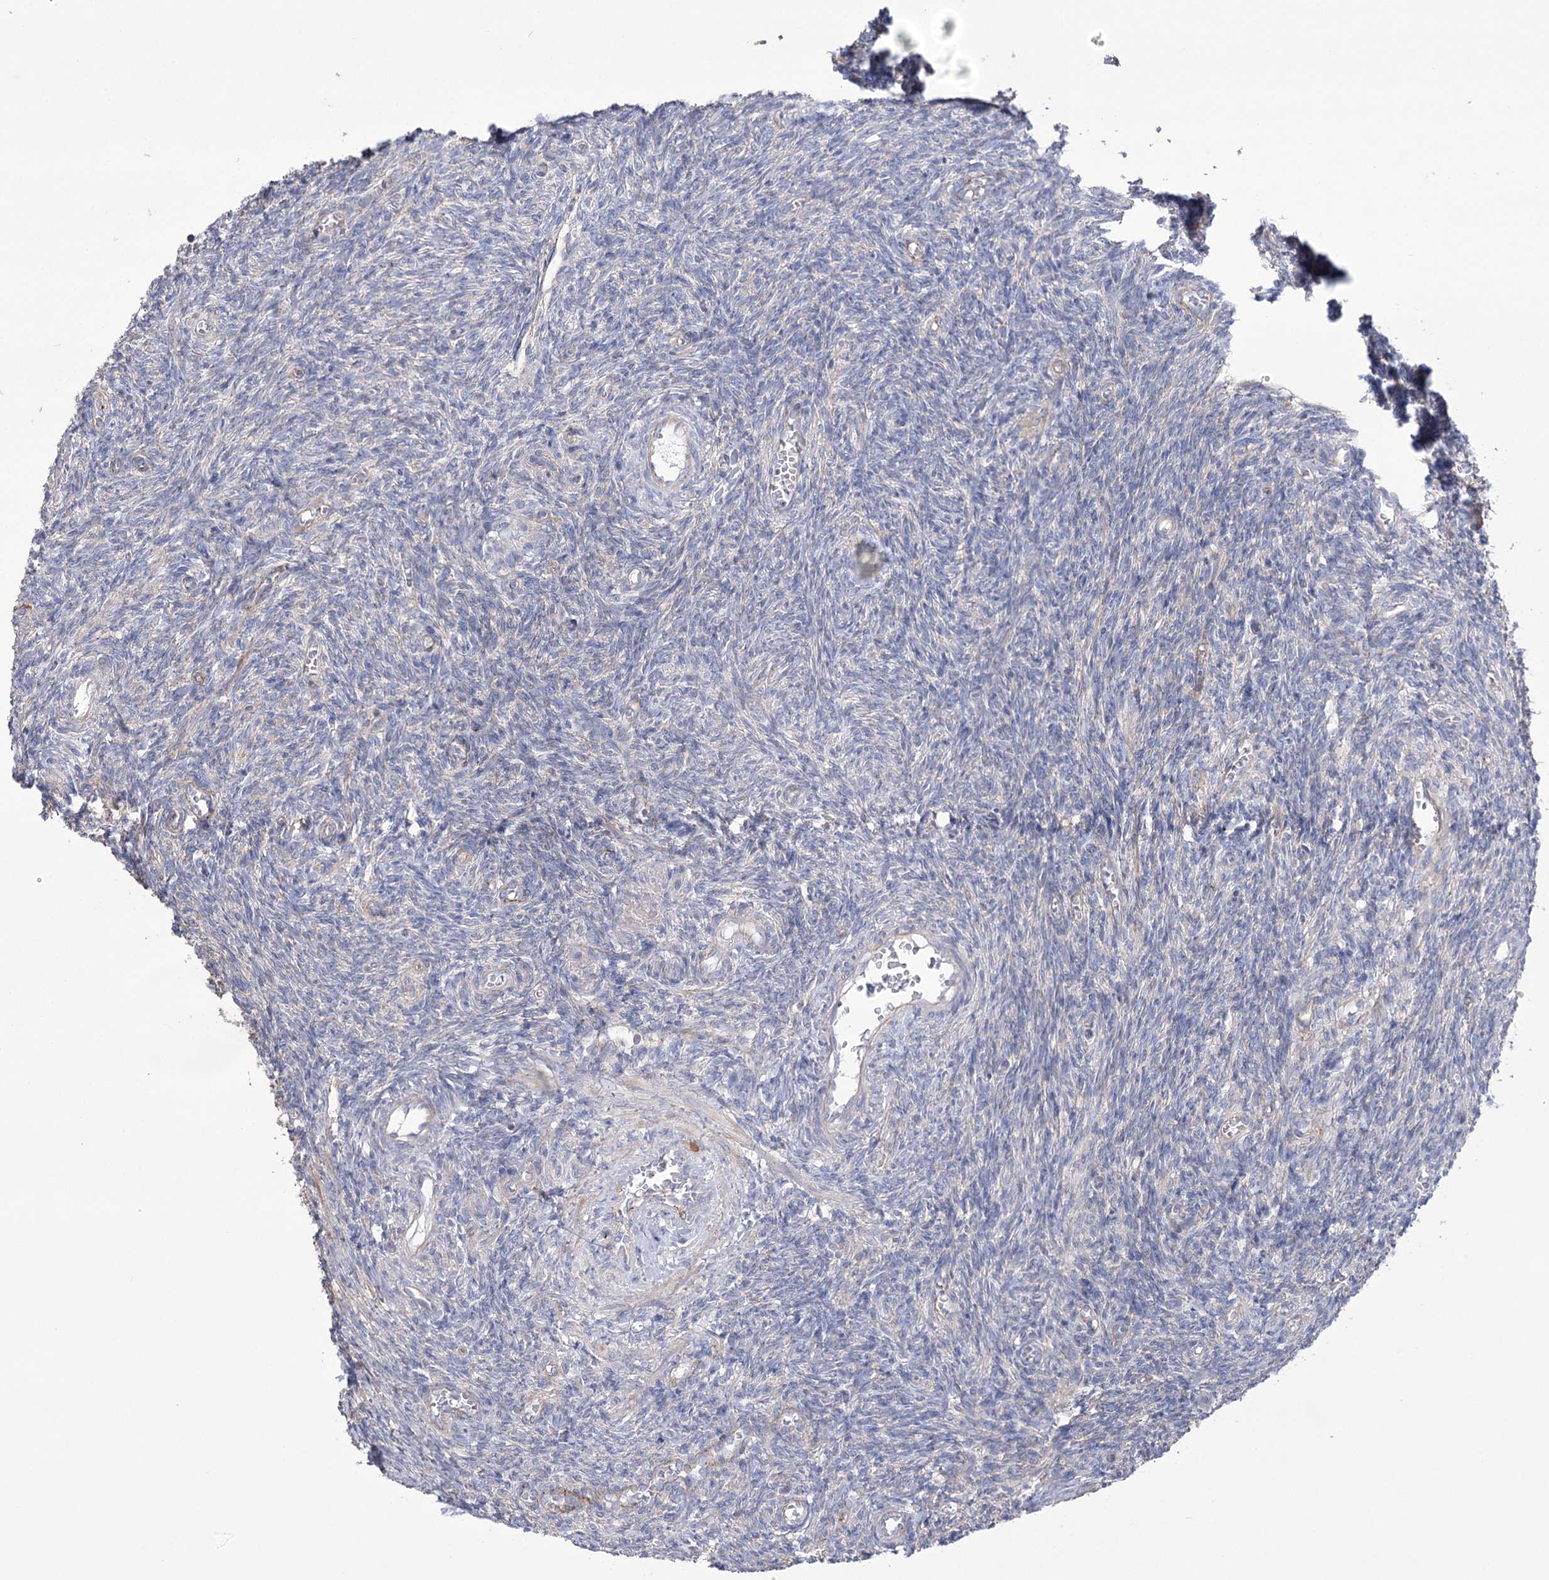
{"staining": {"intensity": "negative", "quantity": "none", "location": "none"}, "tissue": "ovary", "cell_type": "Follicle cells", "image_type": "normal", "snomed": [{"axis": "morphology", "description": "Normal tissue, NOS"}, {"axis": "topography", "description": "Ovary"}], "caption": "Immunohistochemical staining of normal human ovary displays no significant expression in follicle cells. The staining is performed using DAB brown chromogen with nuclei counter-stained in using hematoxylin.", "gene": "FAM216A", "patient": {"sex": "female", "age": 27}}